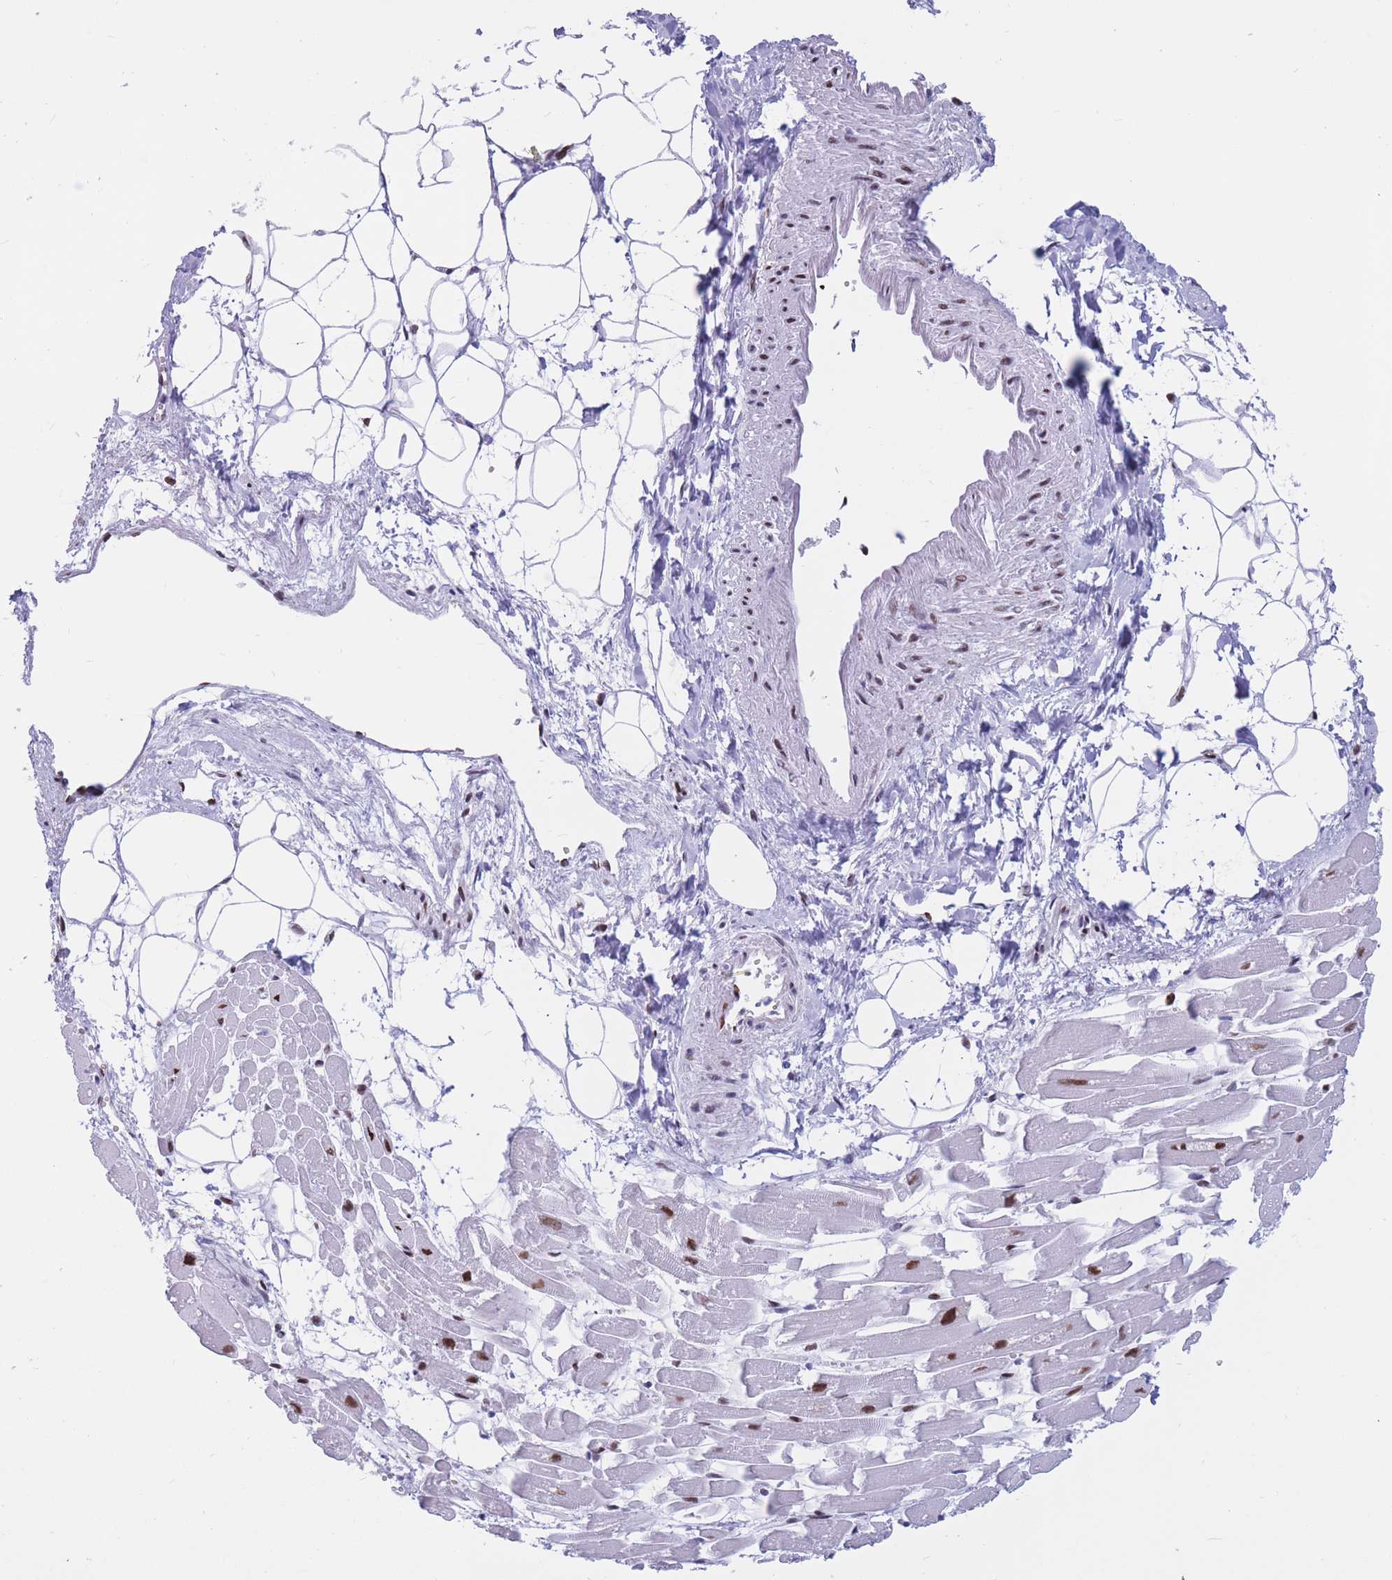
{"staining": {"intensity": "strong", "quantity": "<25%", "location": "nuclear"}, "tissue": "heart muscle", "cell_type": "Cardiomyocytes", "image_type": "normal", "snomed": [{"axis": "morphology", "description": "Normal tissue, NOS"}, {"axis": "topography", "description": "Heart"}], "caption": "The image exhibits a brown stain indicating the presence of a protein in the nuclear of cardiomyocytes in heart muscle. Using DAB (brown) and hematoxylin (blue) stains, captured at high magnification using brightfield microscopy.", "gene": "NASP", "patient": {"sex": "female", "age": 64}}